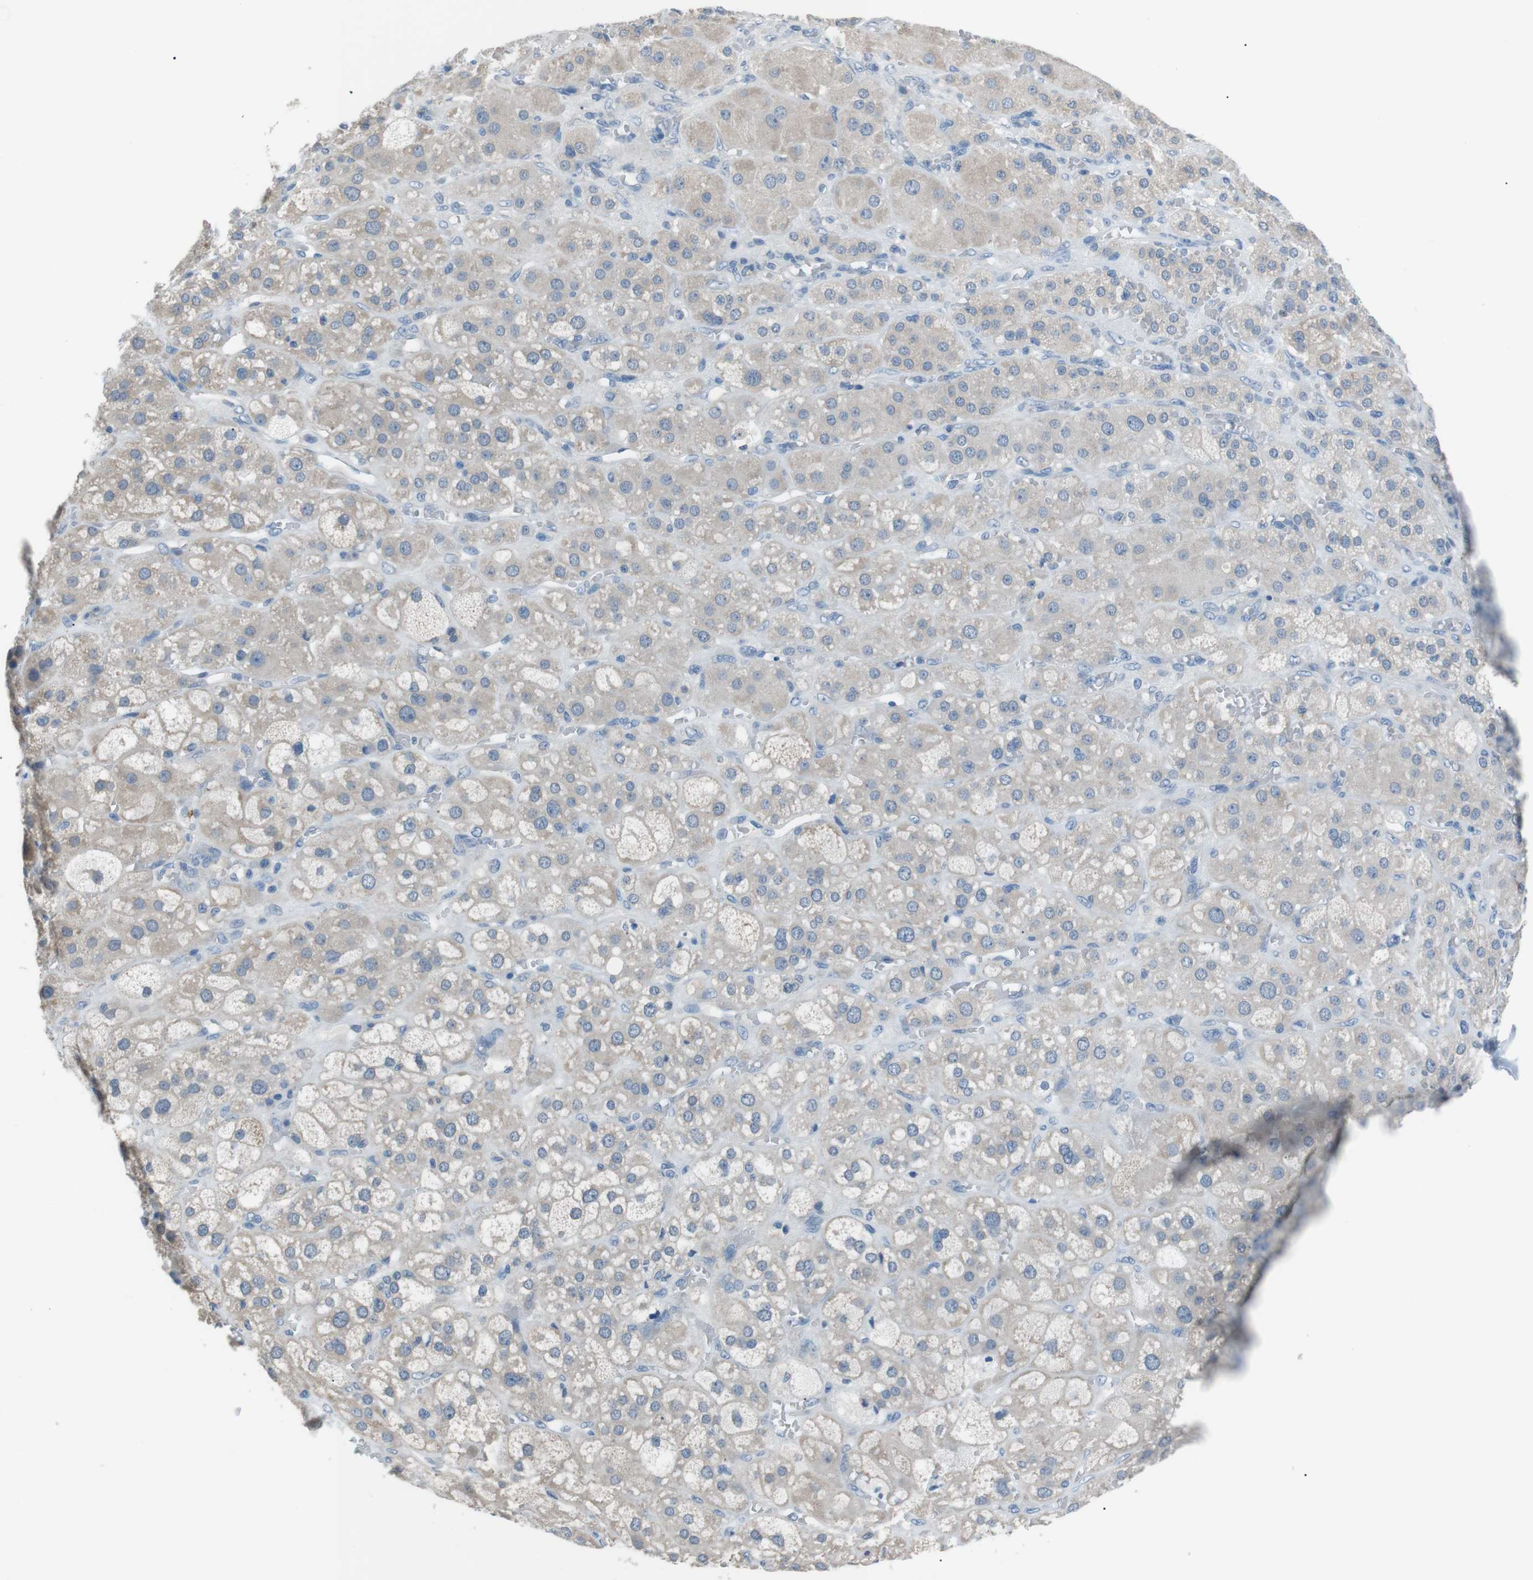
{"staining": {"intensity": "moderate", "quantity": "<25%", "location": "cytoplasmic/membranous"}, "tissue": "adrenal gland", "cell_type": "Glandular cells", "image_type": "normal", "snomed": [{"axis": "morphology", "description": "Normal tissue, NOS"}, {"axis": "topography", "description": "Adrenal gland"}], "caption": "Immunohistochemistry (IHC) image of normal adrenal gland: adrenal gland stained using immunohistochemistry displays low levels of moderate protein expression localized specifically in the cytoplasmic/membranous of glandular cells, appearing as a cytoplasmic/membranous brown color.", "gene": "CDH26", "patient": {"sex": "female", "age": 47}}